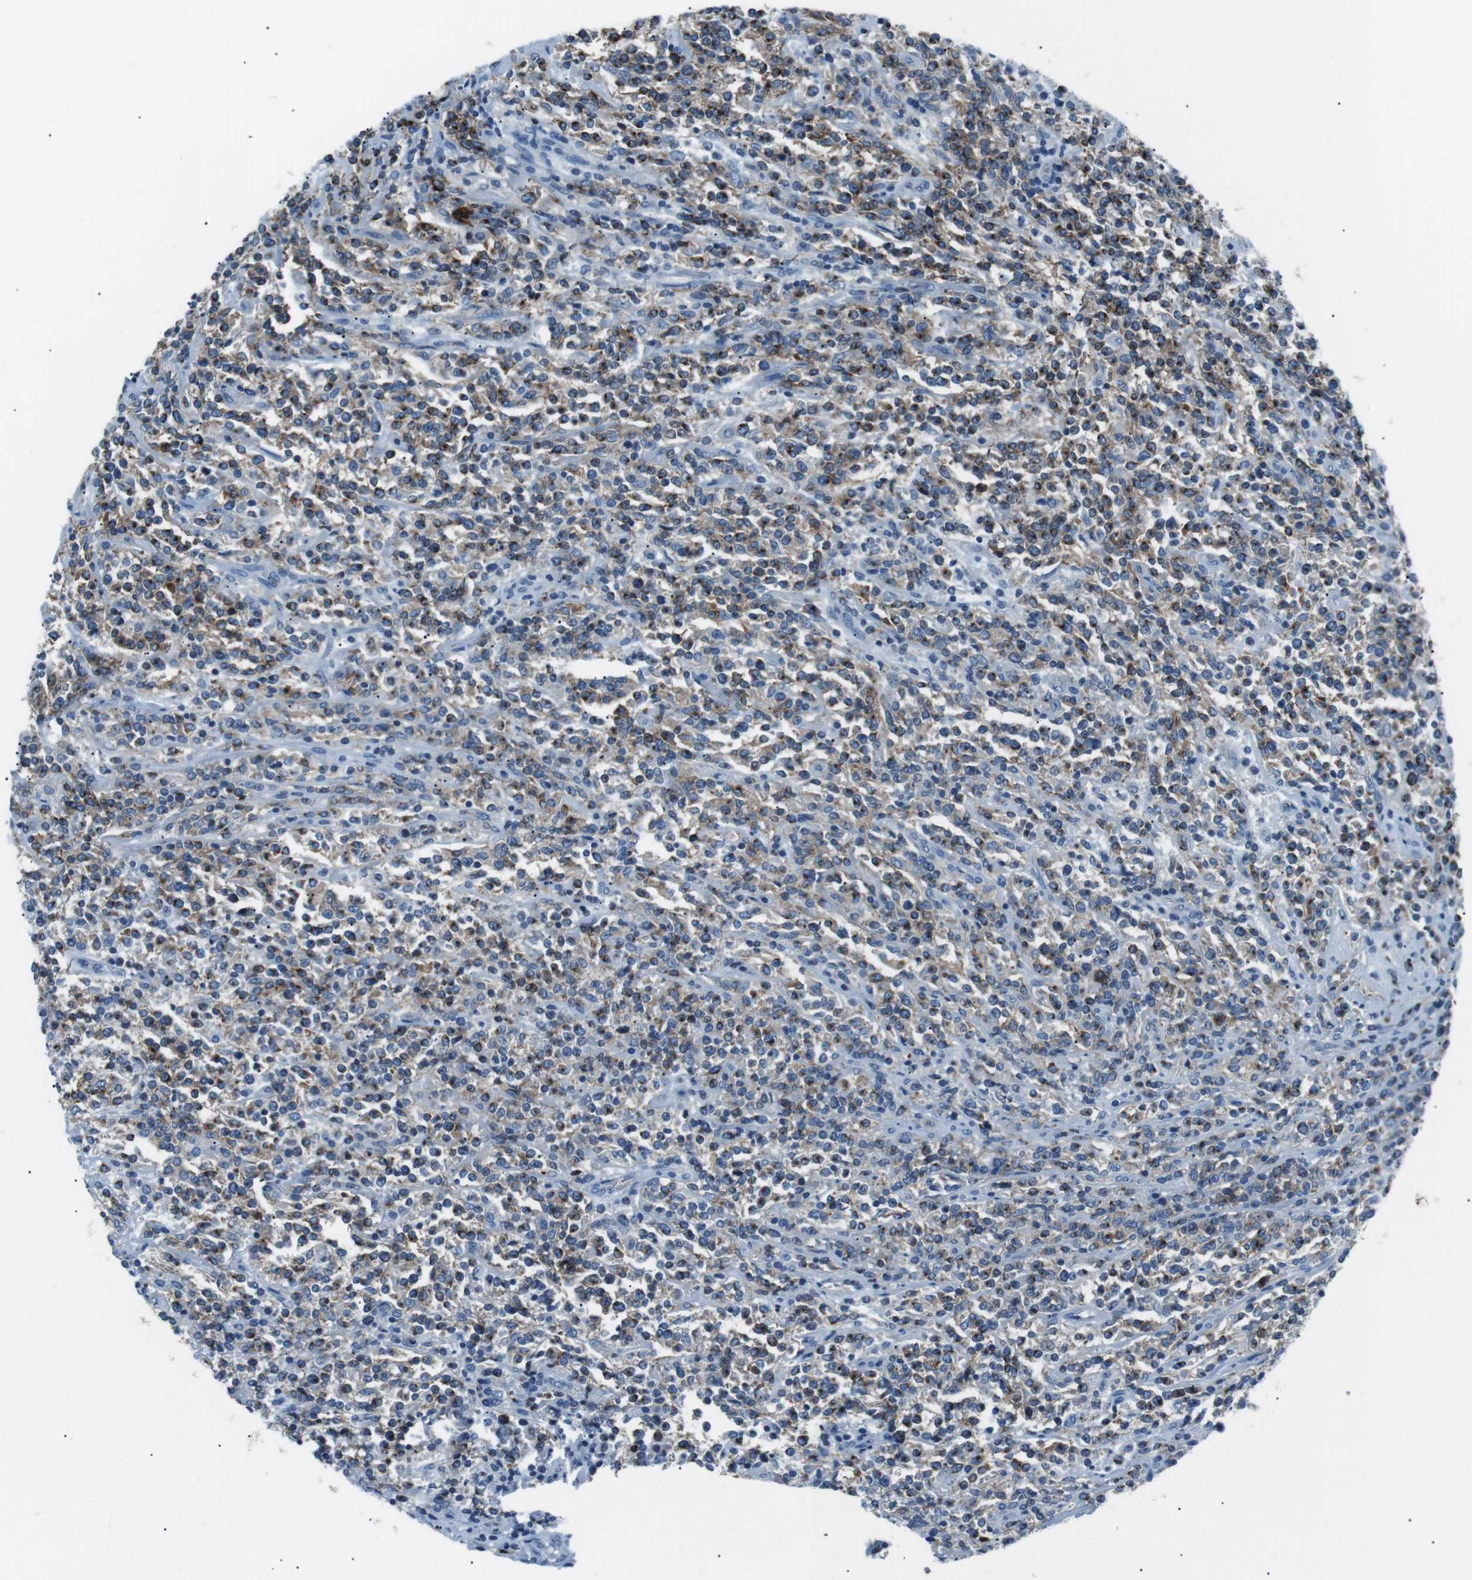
{"staining": {"intensity": "moderate", "quantity": ">75%", "location": "cytoplasmic/membranous"}, "tissue": "lymphoma", "cell_type": "Tumor cells", "image_type": "cancer", "snomed": [{"axis": "morphology", "description": "Malignant lymphoma, non-Hodgkin's type, High grade"}, {"axis": "topography", "description": "Soft tissue"}], "caption": "Immunohistochemistry (IHC) photomicrograph of lymphoma stained for a protein (brown), which reveals medium levels of moderate cytoplasmic/membranous staining in about >75% of tumor cells.", "gene": "ST6GAL1", "patient": {"sex": "male", "age": 18}}